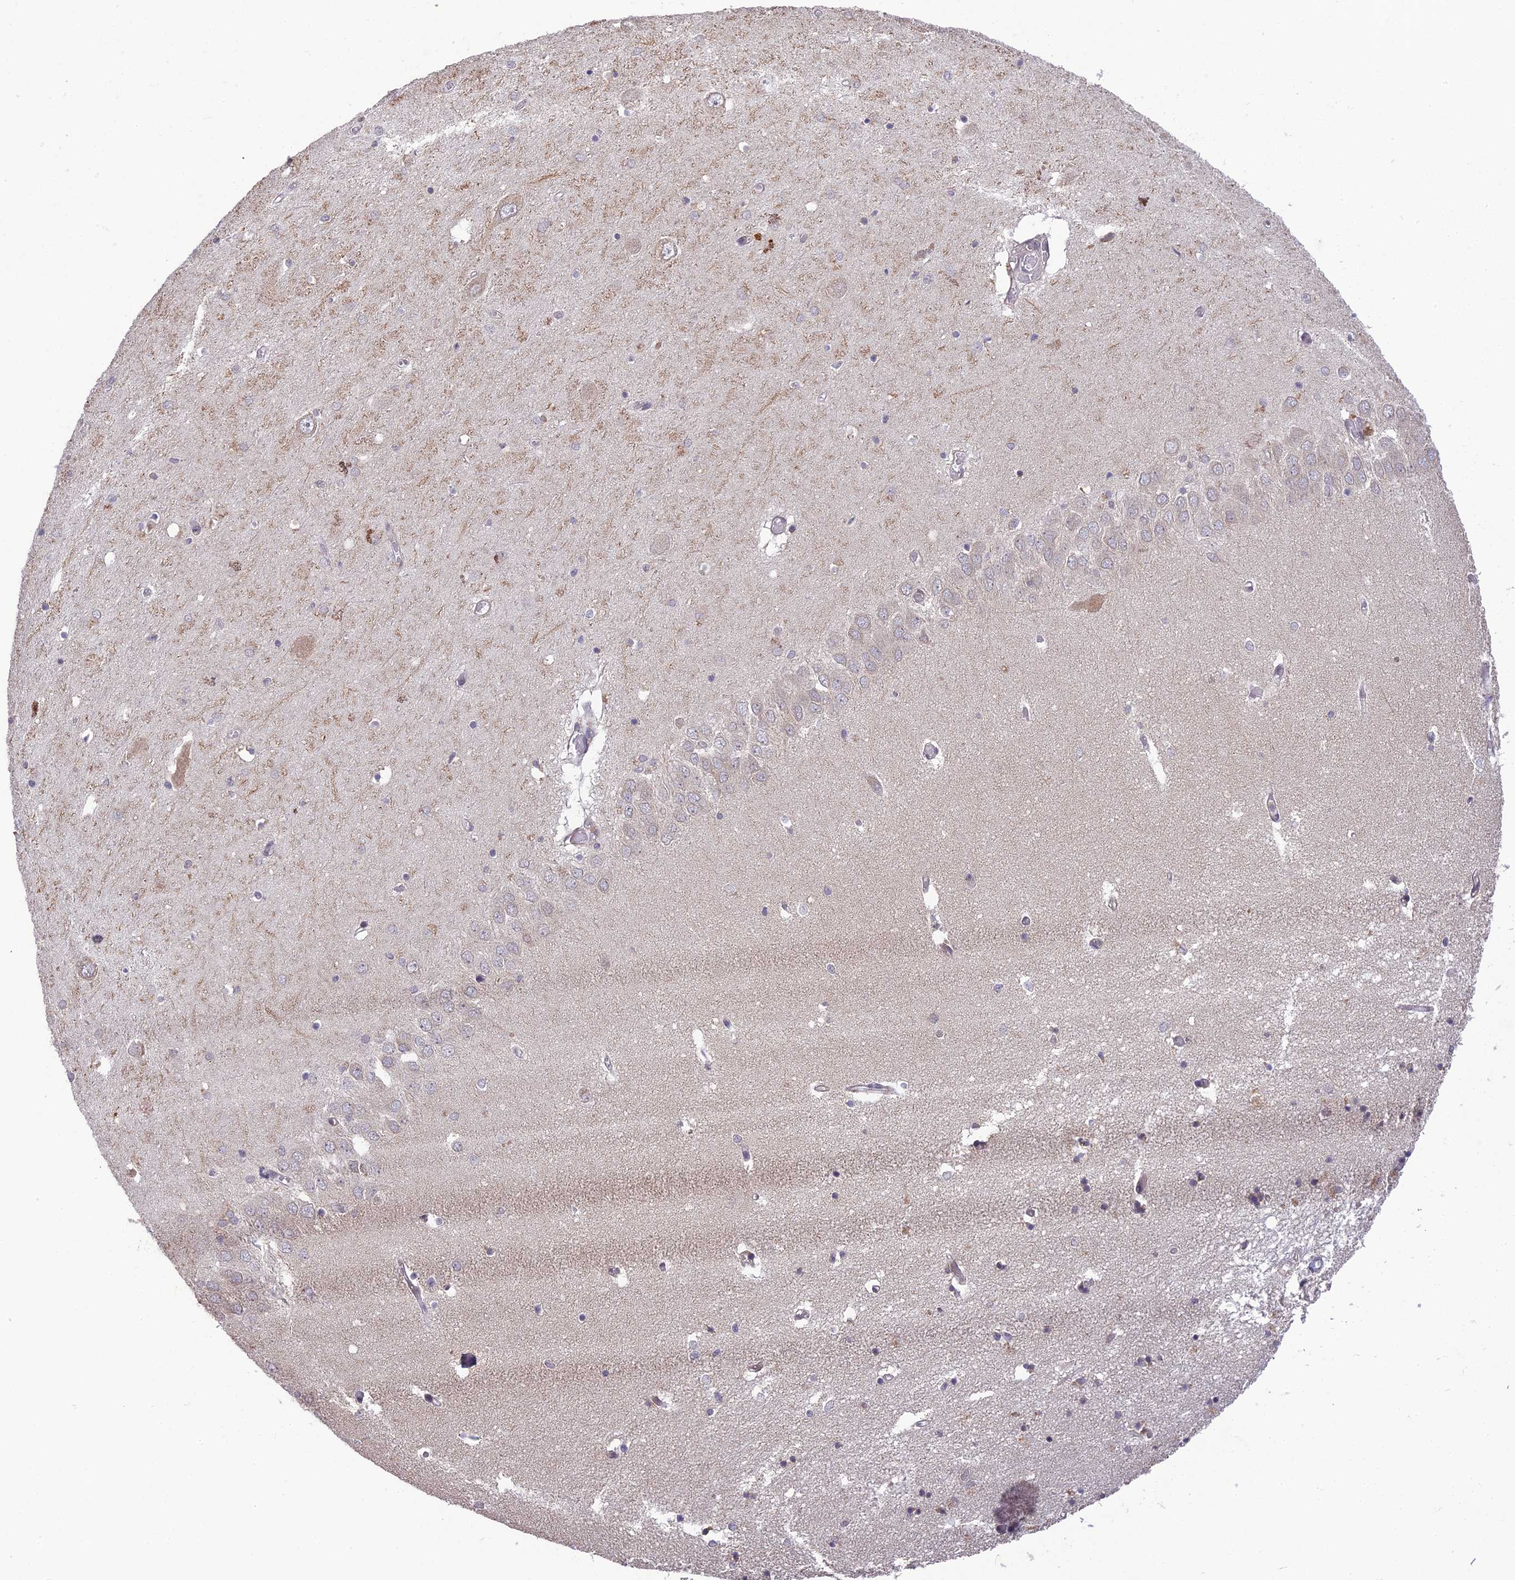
{"staining": {"intensity": "weak", "quantity": "<25%", "location": "cytoplasmic/membranous"}, "tissue": "hippocampus", "cell_type": "Glial cells", "image_type": "normal", "snomed": [{"axis": "morphology", "description": "Normal tissue, NOS"}, {"axis": "topography", "description": "Hippocampus"}], "caption": "The photomicrograph displays no significant positivity in glial cells of hippocampus.", "gene": "ERG28", "patient": {"sex": "male", "age": 70}}